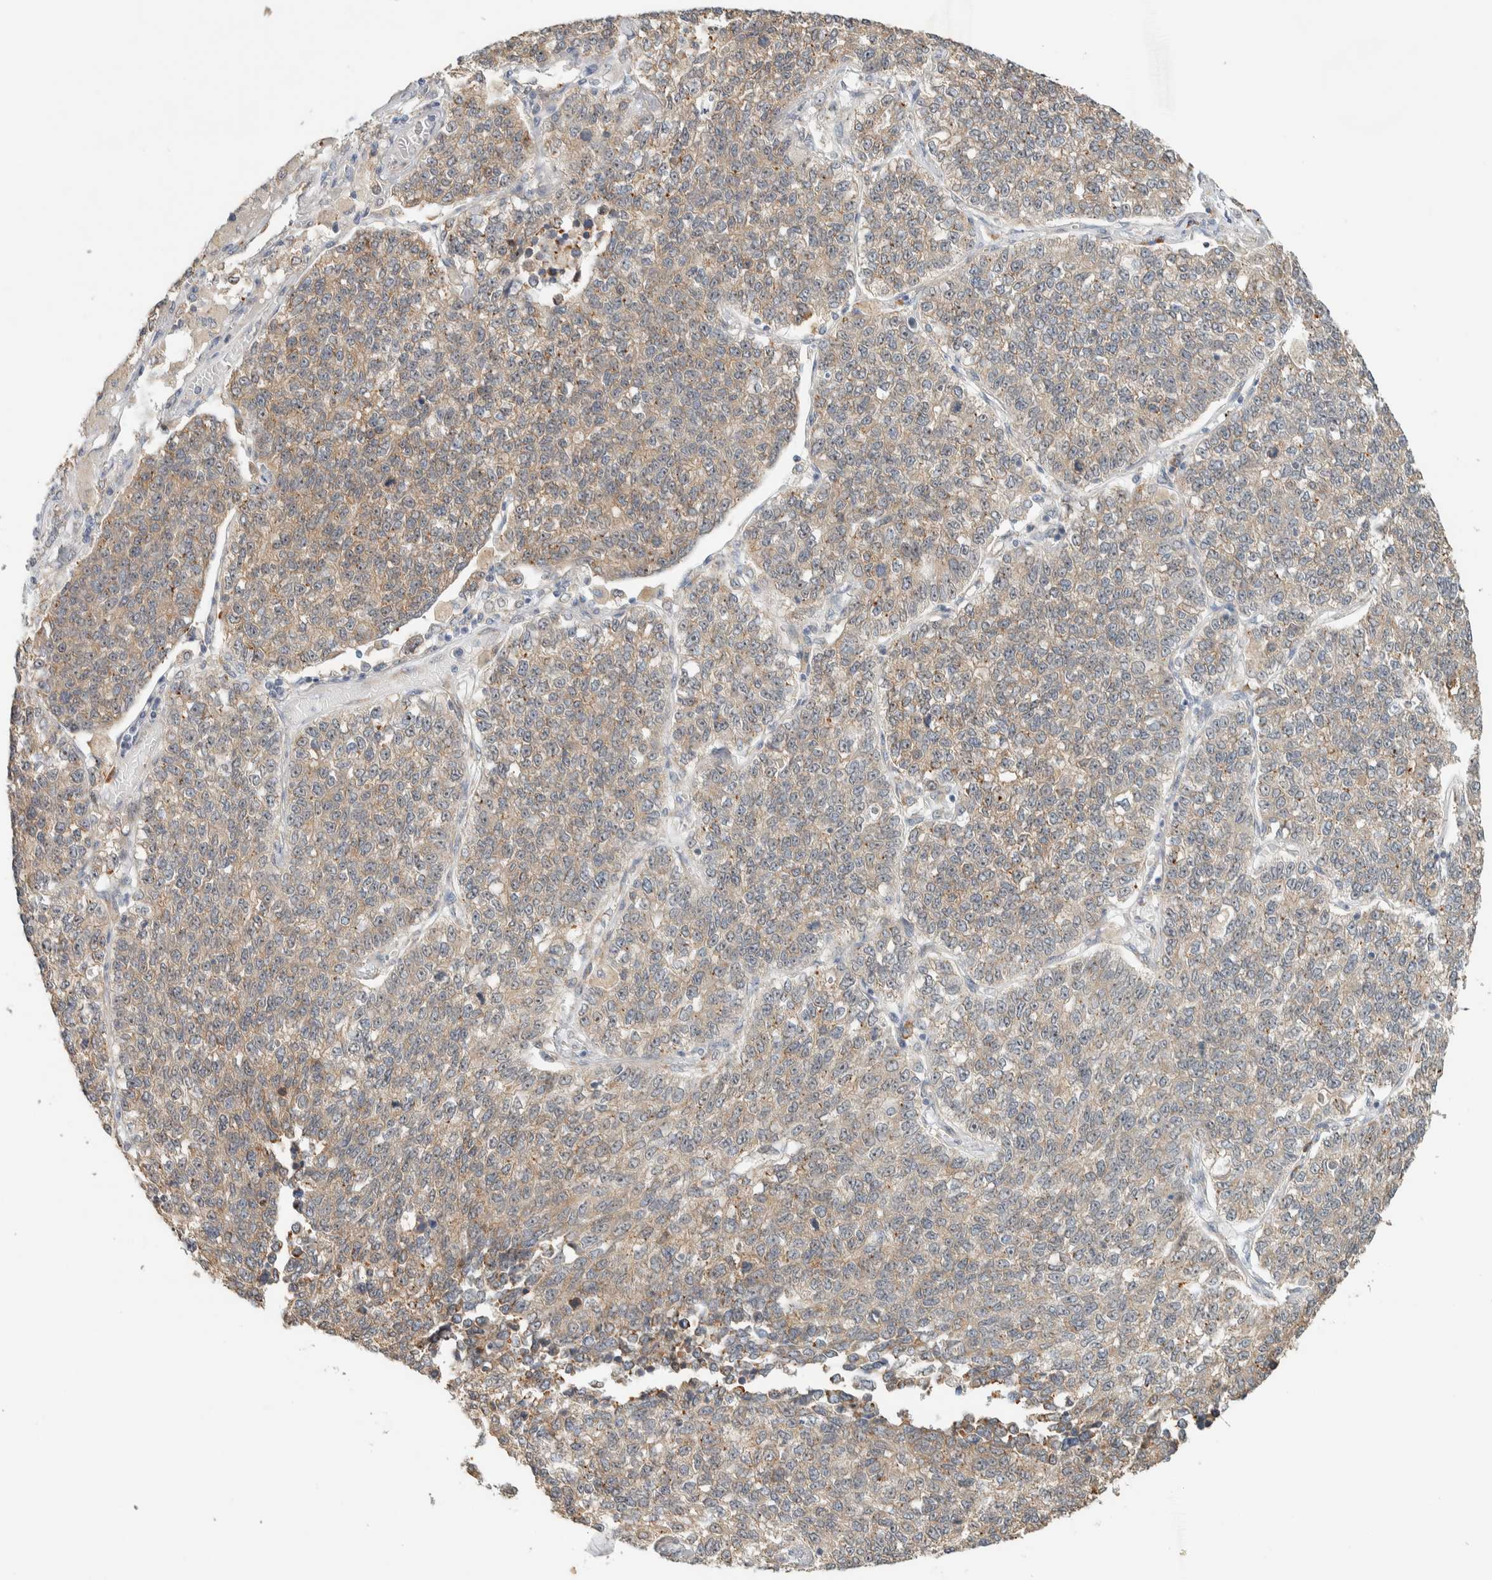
{"staining": {"intensity": "weak", "quantity": ">75%", "location": "cytoplasmic/membranous"}, "tissue": "lung cancer", "cell_type": "Tumor cells", "image_type": "cancer", "snomed": [{"axis": "morphology", "description": "Adenocarcinoma, NOS"}, {"axis": "topography", "description": "Lung"}], "caption": "Human adenocarcinoma (lung) stained with a protein marker reveals weak staining in tumor cells.", "gene": "KLHL40", "patient": {"sex": "male", "age": 49}}